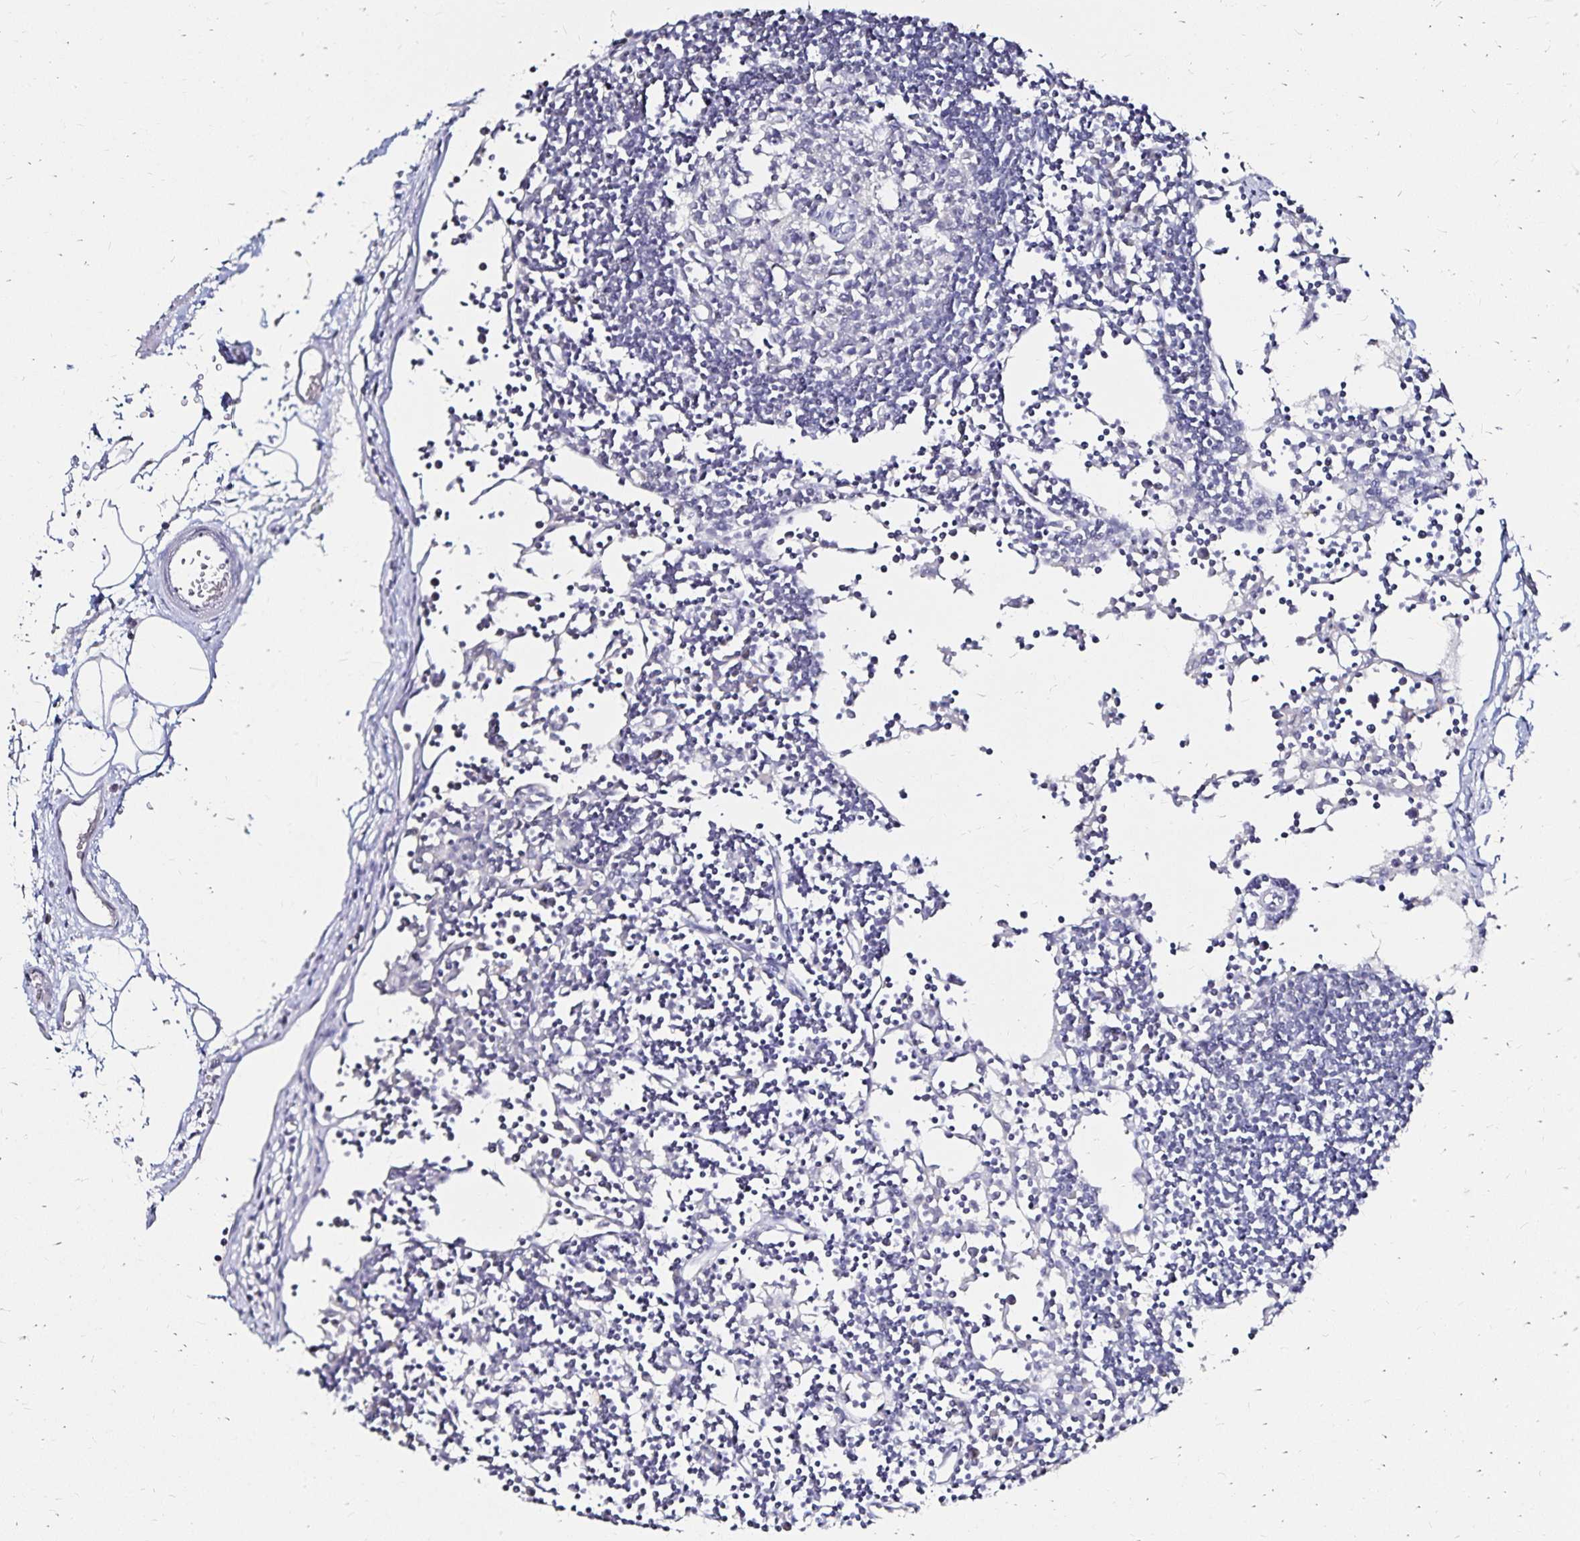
{"staining": {"intensity": "negative", "quantity": "none", "location": "none"}, "tissue": "lymph node", "cell_type": "Germinal center cells", "image_type": "normal", "snomed": [{"axis": "morphology", "description": "Normal tissue, NOS"}, {"axis": "topography", "description": "Lymph node"}], "caption": "Germinal center cells show no significant protein staining in unremarkable lymph node. The staining was performed using DAB to visualize the protein expression in brown, while the nuclei were stained in blue with hematoxylin (Magnification: 20x).", "gene": "SLC5A1", "patient": {"sex": "female", "age": 65}}